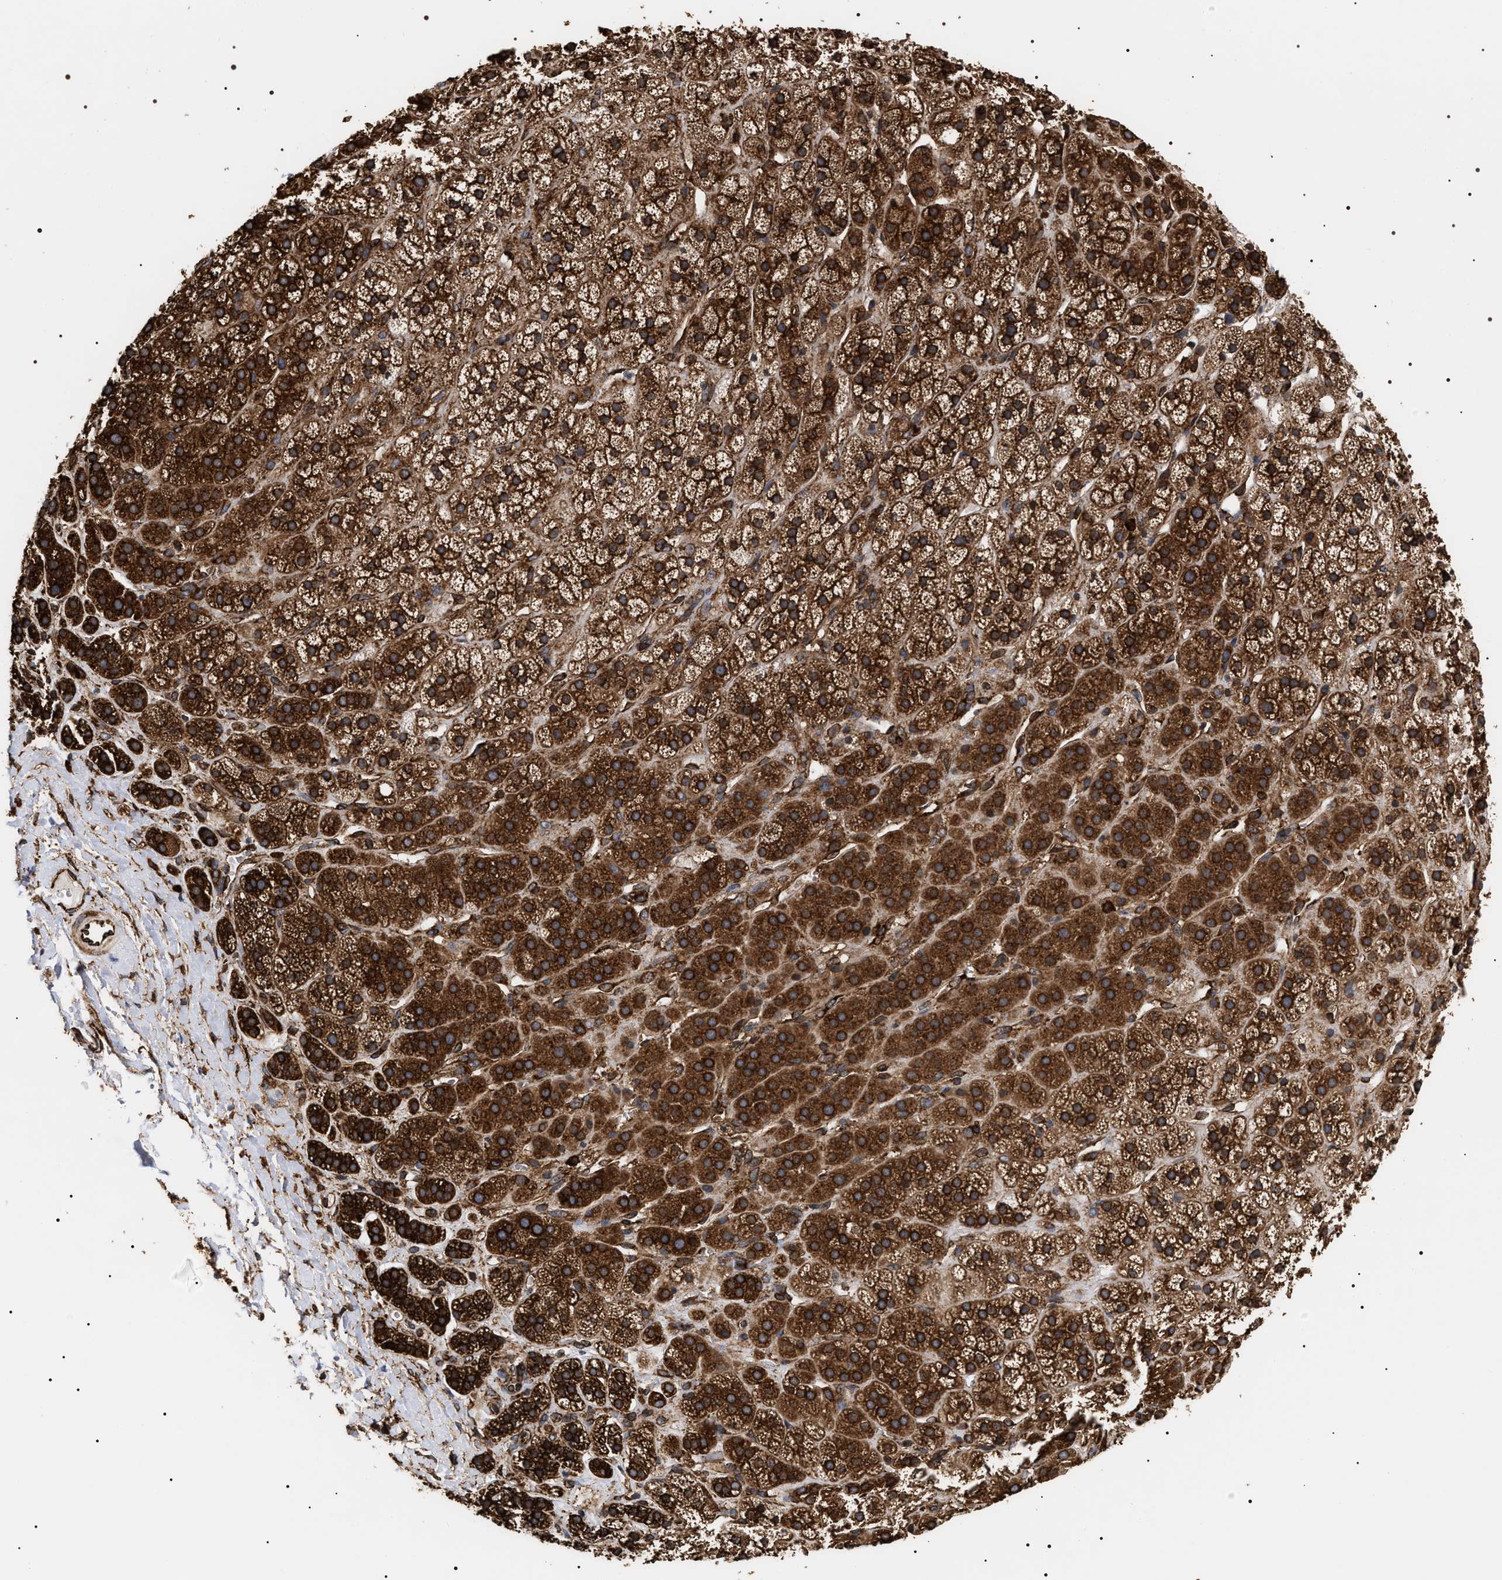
{"staining": {"intensity": "strong", "quantity": ">75%", "location": "cytoplasmic/membranous"}, "tissue": "adrenal gland", "cell_type": "Glandular cells", "image_type": "normal", "snomed": [{"axis": "morphology", "description": "Normal tissue, NOS"}, {"axis": "topography", "description": "Adrenal gland"}], "caption": "Immunohistochemistry (IHC) (DAB (3,3'-diaminobenzidine)) staining of unremarkable human adrenal gland displays strong cytoplasmic/membranous protein positivity in about >75% of glandular cells.", "gene": "SERBP1", "patient": {"sex": "male", "age": 56}}